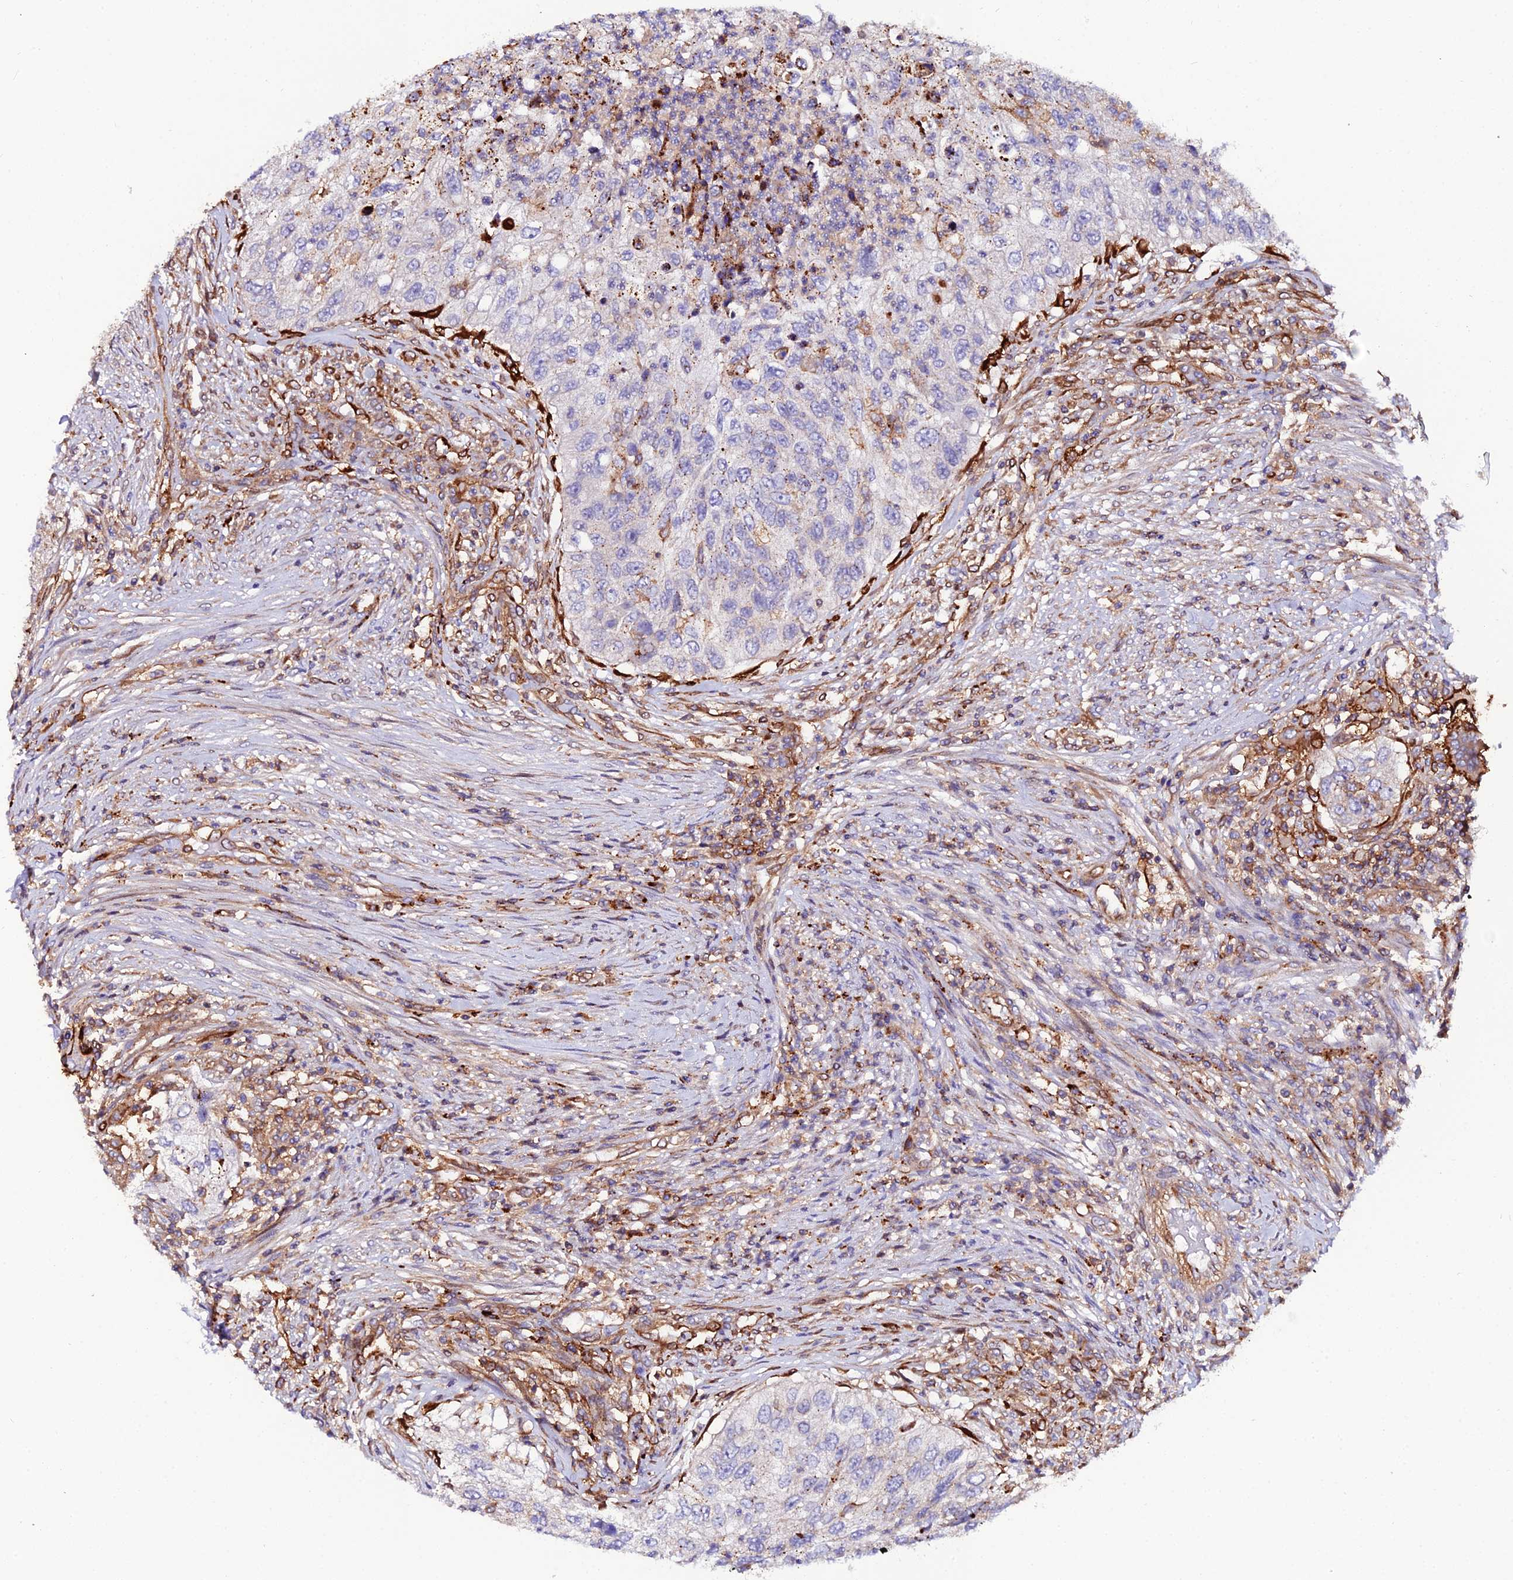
{"staining": {"intensity": "moderate", "quantity": "<25%", "location": "cytoplasmic/membranous"}, "tissue": "urothelial cancer", "cell_type": "Tumor cells", "image_type": "cancer", "snomed": [{"axis": "morphology", "description": "Urothelial carcinoma, High grade"}, {"axis": "topography", "description": "Urinary bladder"}], "caption": "Protein expression analysis of urothelial carcinoma (high-grade) shows moderate cytoplasmic/membranous staining in about <25% of tumor cells.", "gene": "TRPV2", "patient": {"sex": "female", "age": 60}}